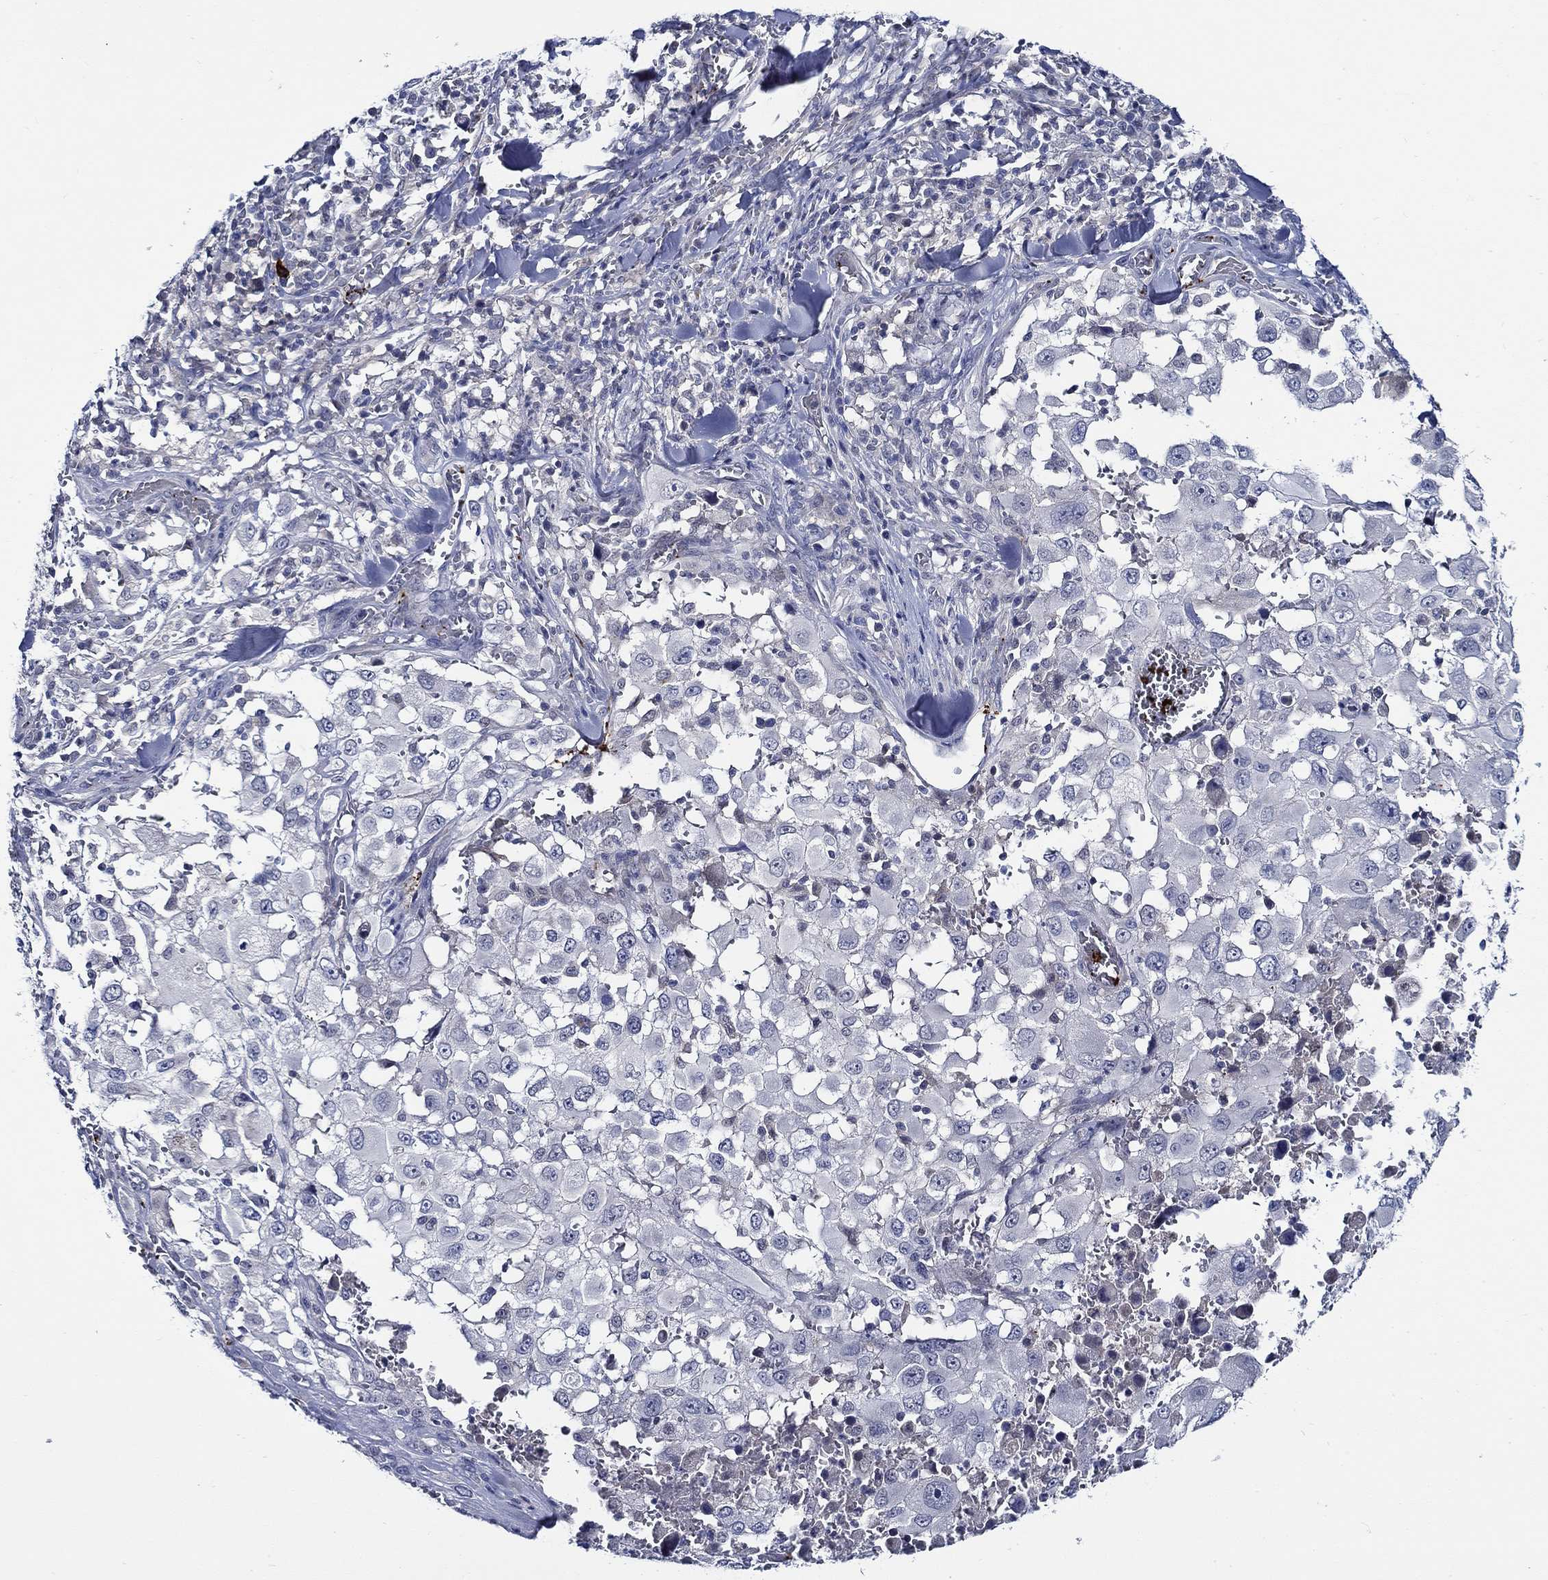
{"staining": {"intensity": "negative", "quantity": "none", "location": "none"}, "tissue": "melanoma", "cell_type": "Tumor cells", "image_type": "cancer", "snomed": [{"axis": "morphology", "description": "Malignant melanoma, Metastatic site"}, {"axis": "topography", "description": "Lymph node"}], "caption": "An IHC histopathology image of melanoma is shown. There is no staining in tumor cells of melanoma. (Immunohistochemistry (ihc), brightfield microscopy, high magnification).", "gene": "ALOX12", "patient": {"sex": "male", "age": 50}}